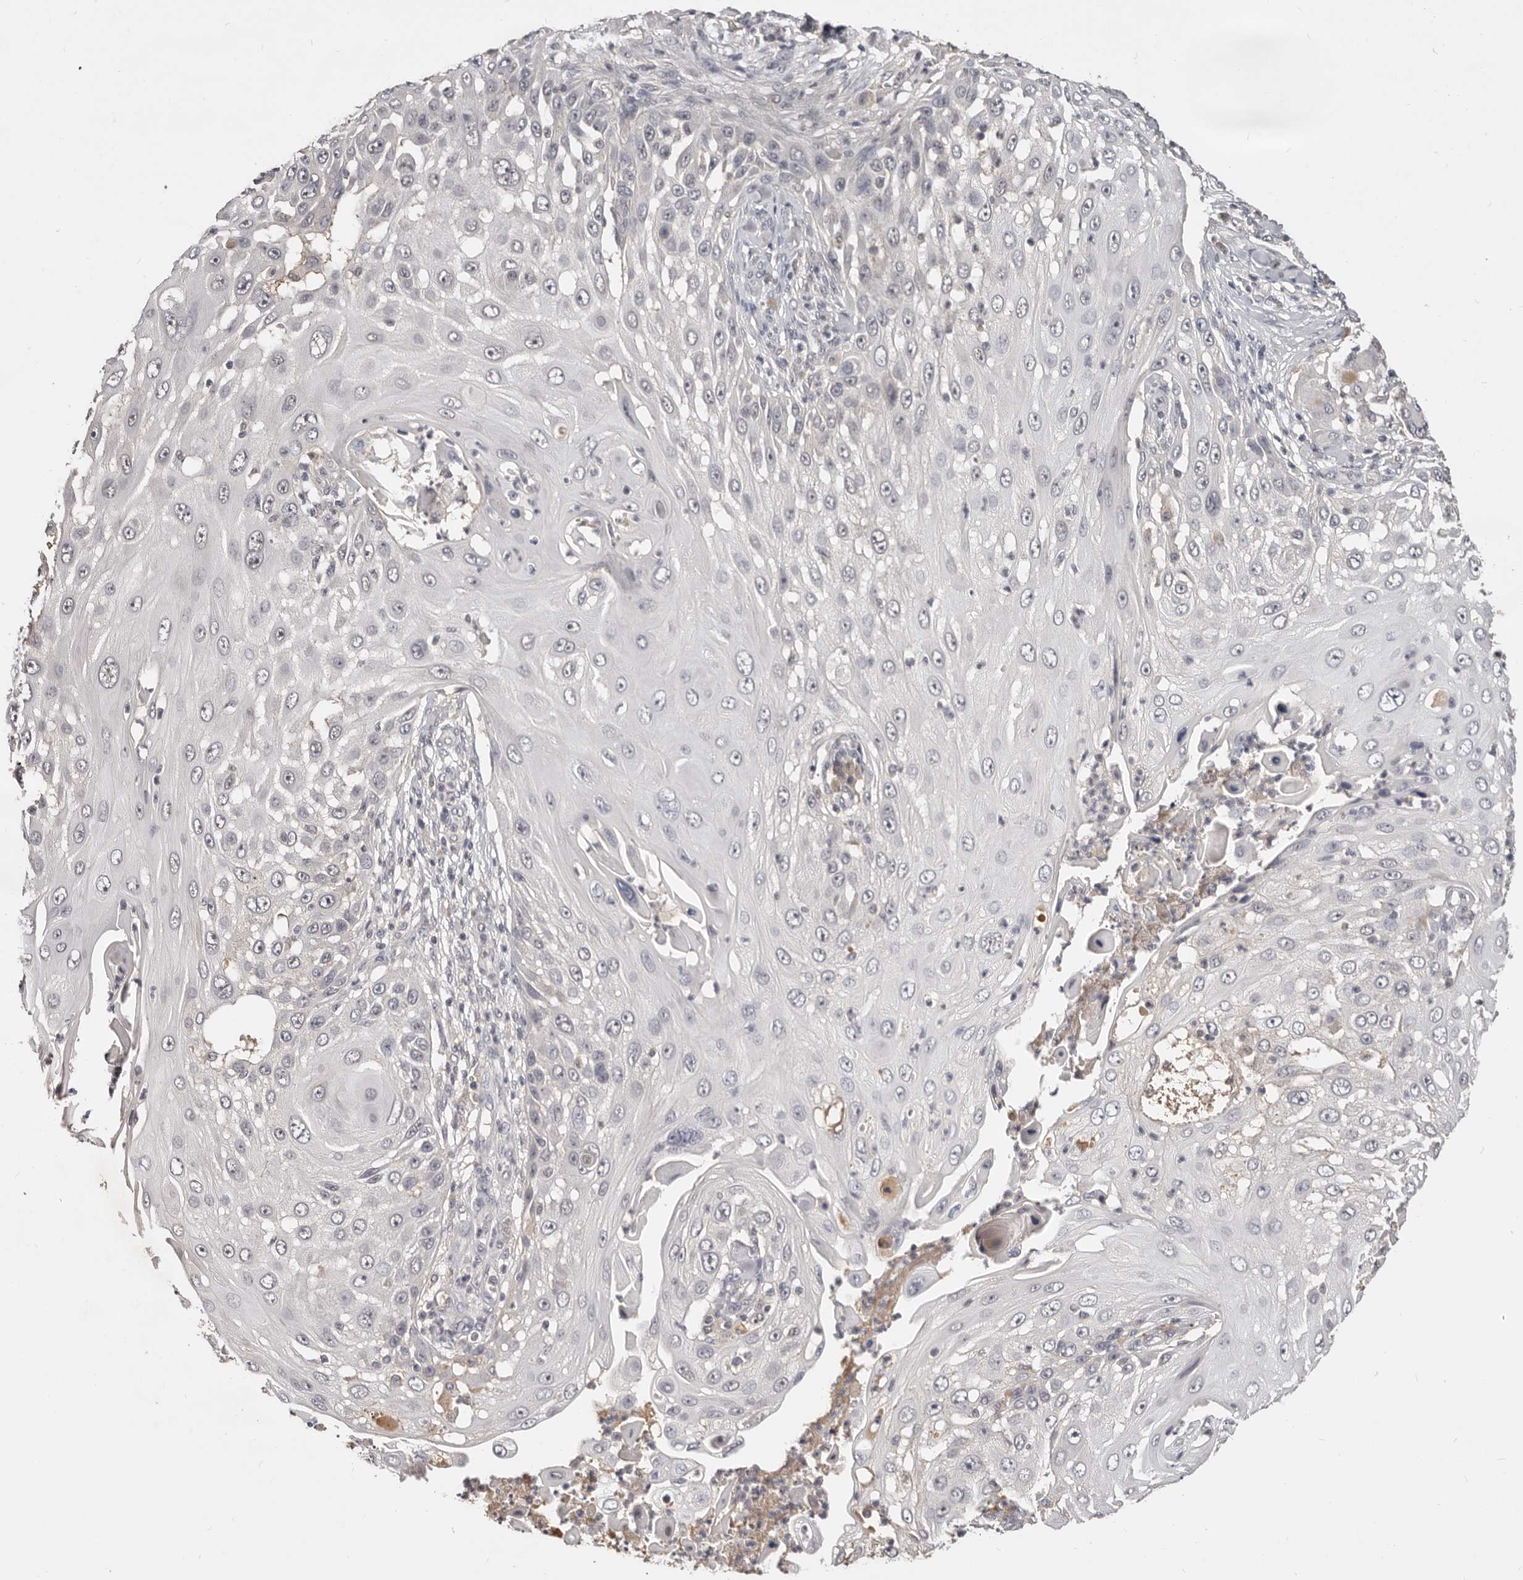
{"staining": {"intensity": "negative", "quantity": "none", "location": "none"}, "tissue": "skin cancer", "cell_type": "Tumor cells", "image_type": "cancer", "snomed": [{"axis": "morphology", "description": "Squamous cell carcinoma, NOS"}, {"axis": "topography", "description": "Skin"}], "caption": "This micrograph is of squamous cell carcinoma (skin) stained with IHC to label a protein in brown with the nuclei are counter-stained blue. There is no positivity in tumor cells.", "gene": "TSPAN13", "patient": {"sex": "female", "age": 44}}